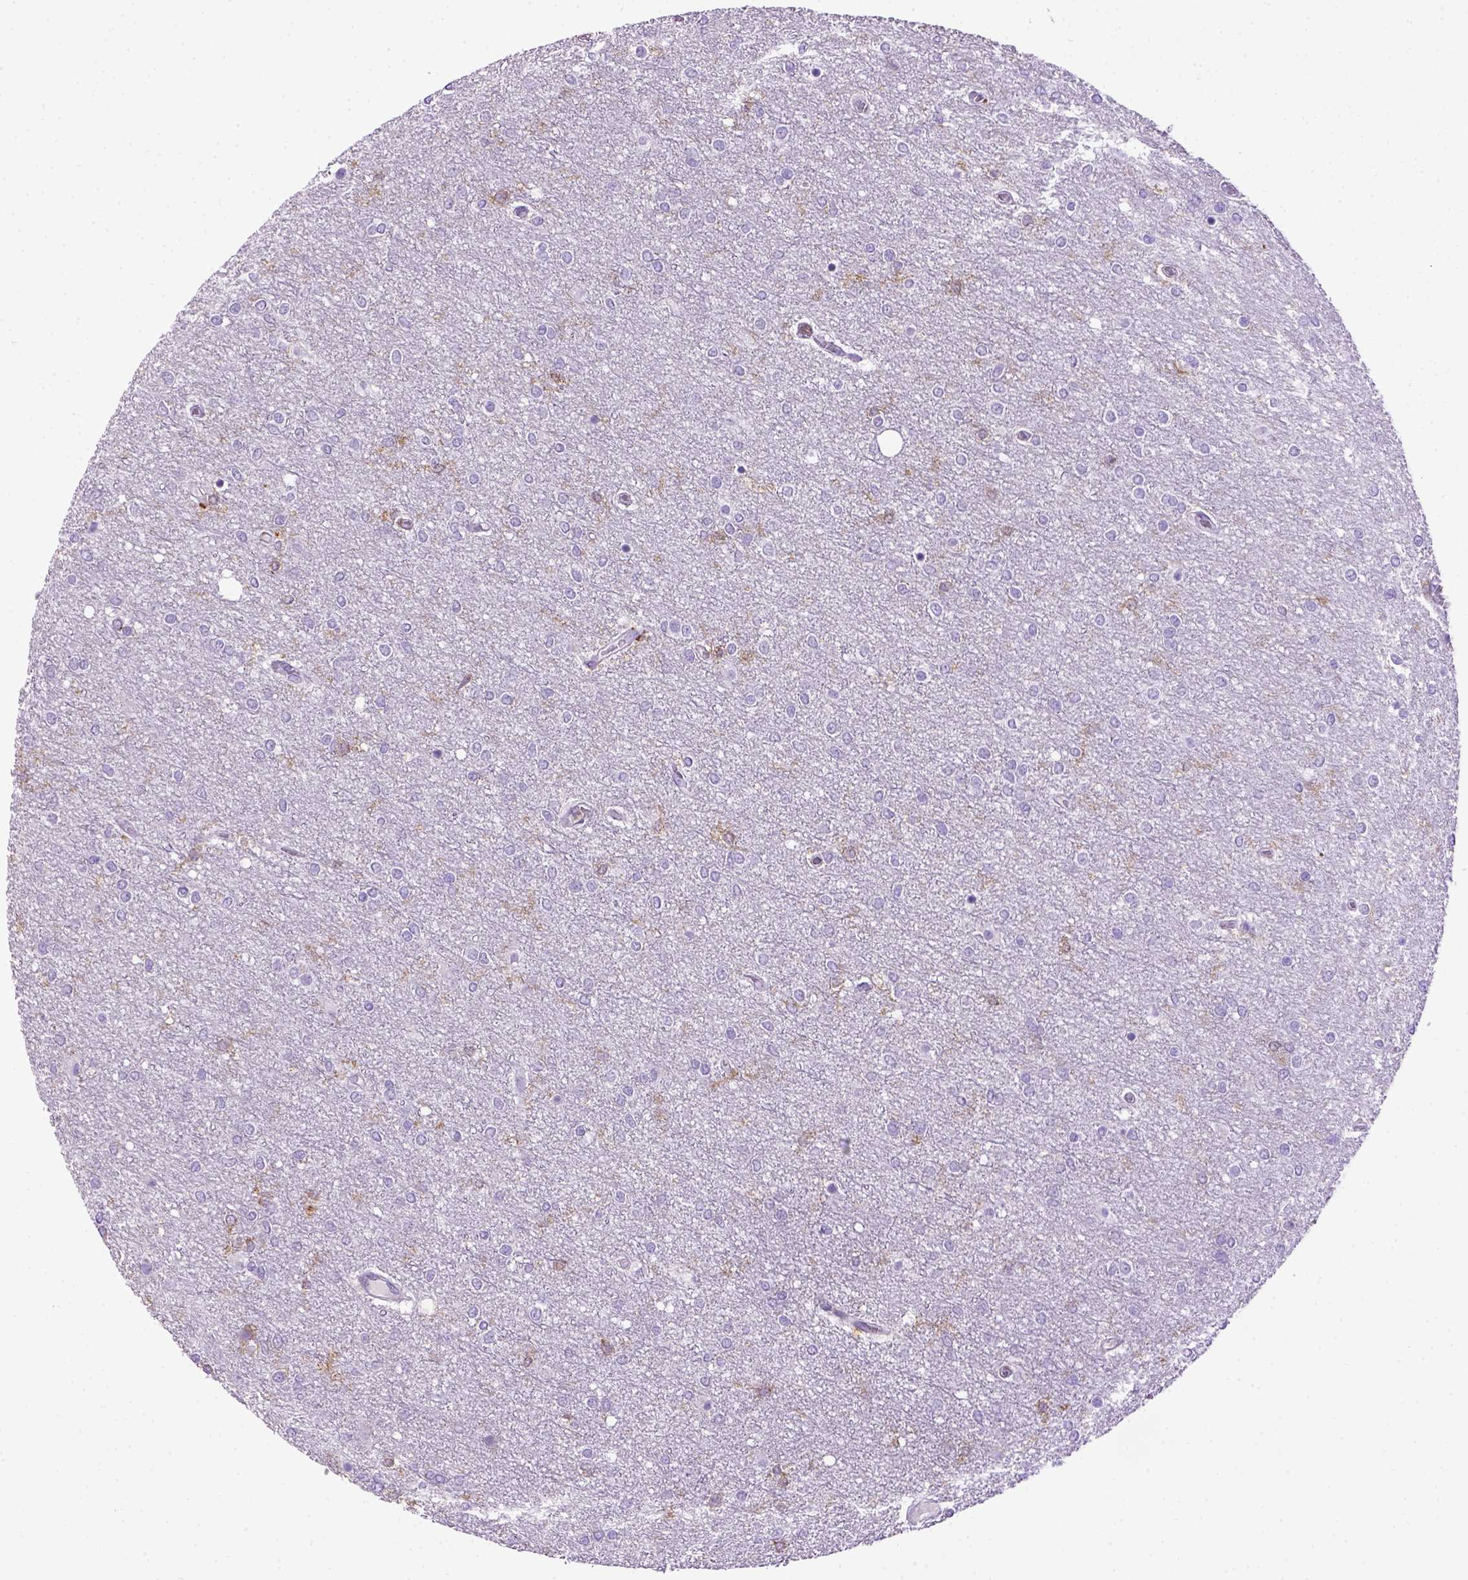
{"staining": {"intensity": "negative", "quantity": "none", "location": "none"}, "tissue": "glioma", "cell_type": "Tumor cells", "image_type": "cancer", "snomed": [{"axis": "morphology", "description": "Glioma, malignant, High grade"}, {"axis": "topography", "description": "Brain"}], "caption": "Malignant high-grade glioma was stained to show a protein in brown. There is no significant expression in tumor cells. (IHC, brightfield microscopy, high magnification).", "gene": "ITGAX", "patient": {"sex": "female", "age": 61}}